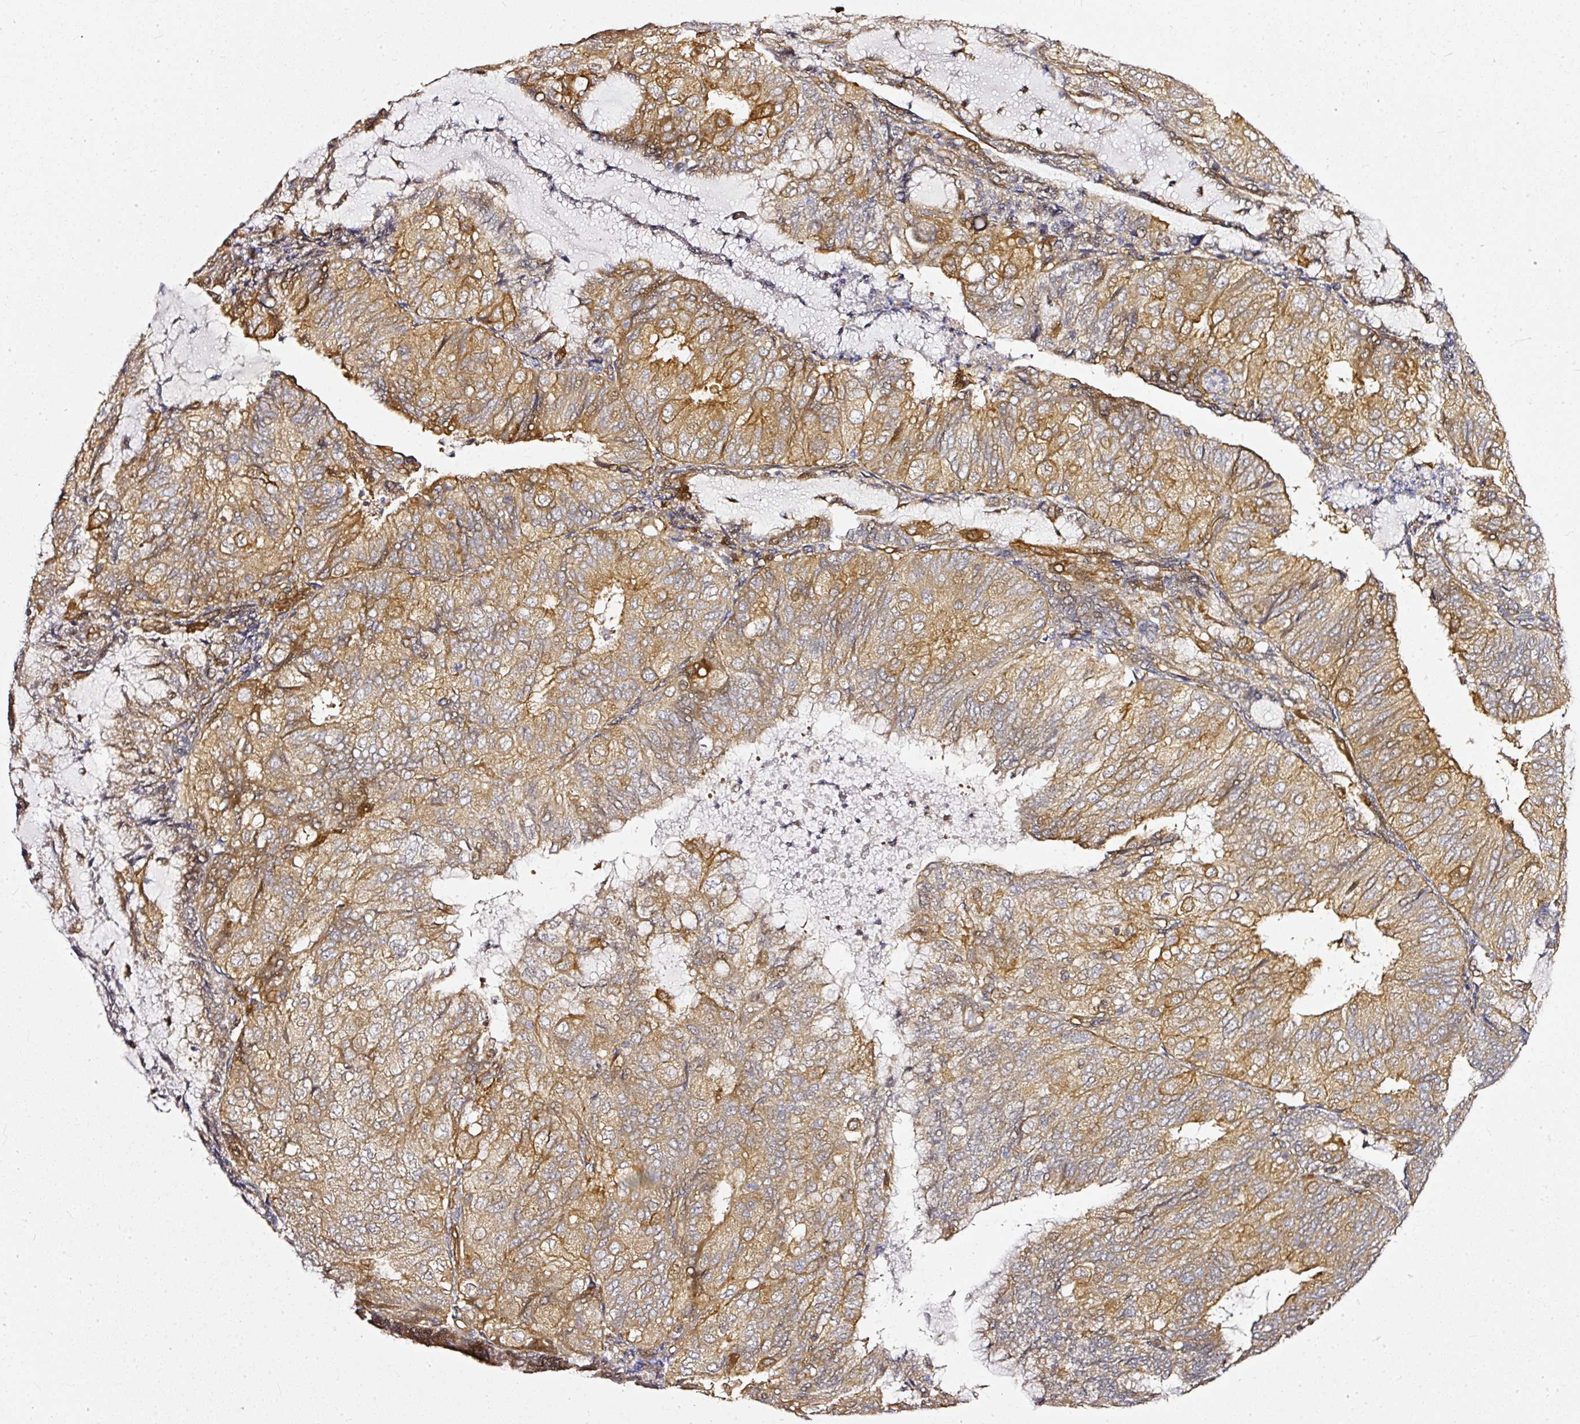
{"staining": {"intensity": "moderate", "quantity": ">75%", "location": "cytoplasmic/membranous"}, "tissue": "endometrial cancer", "cell_type": "Tumor cells", "image_type": "cancer", "snomed": [{"axis": "morphology", "description": "Adenocarcinoma, NOS"}, {"axis": "topography", "description": "Endometrium"}], "caption": "An immunohistochemistry (IHC) photomicrograph of tumor tissue is shown. Protein staining in brown highlights moderate cytoplasmic/membranous positivity in endometrial cancer within tumor cells. (brown staining indicates protein expression, while blue staining denotes nuclei).", "gene": "MIF4GD", "patient": {"sex": "female", "age": 81}}